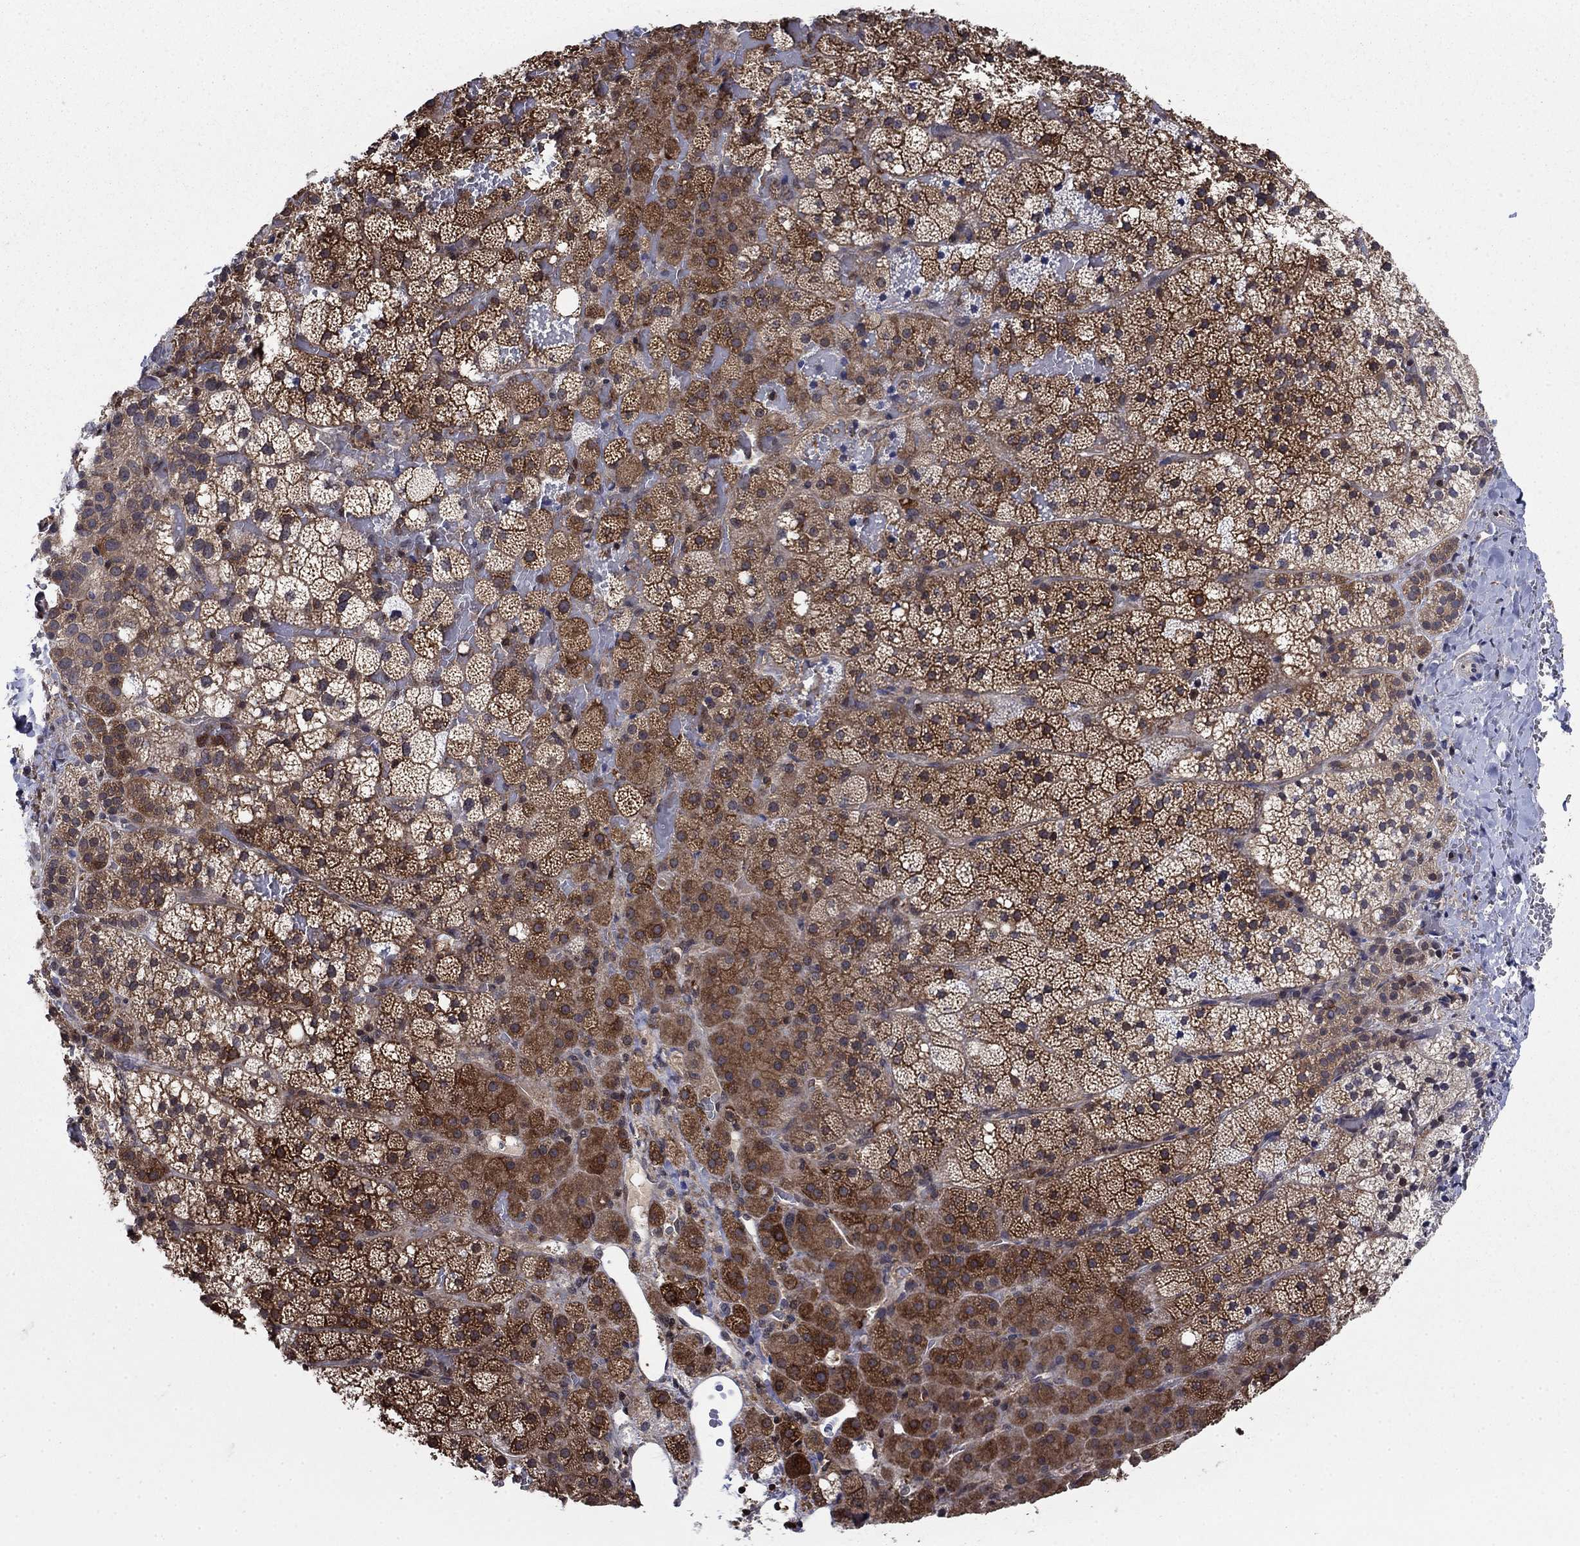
{"staining": {"intensity": "strong", "quantity": ">75%", "location": "cytoplasmic/membranous"}, "tissue": "adrenal gland", "cell_type": "Glandular cells", "image_type": "normal", "snomed": [{"axis": "morphology", "description": "Normal tissue, NOS"}, {"axis": "topography", "description": "Adrenal gland"}], "caption": "Adrenal gland stained for a protein (brown) displays strong cytoplasmic/membranous positive staining in about >75% of glandular cells.", "gene": "CACYBP", "patient": {"sex": "male", "age": 53}}